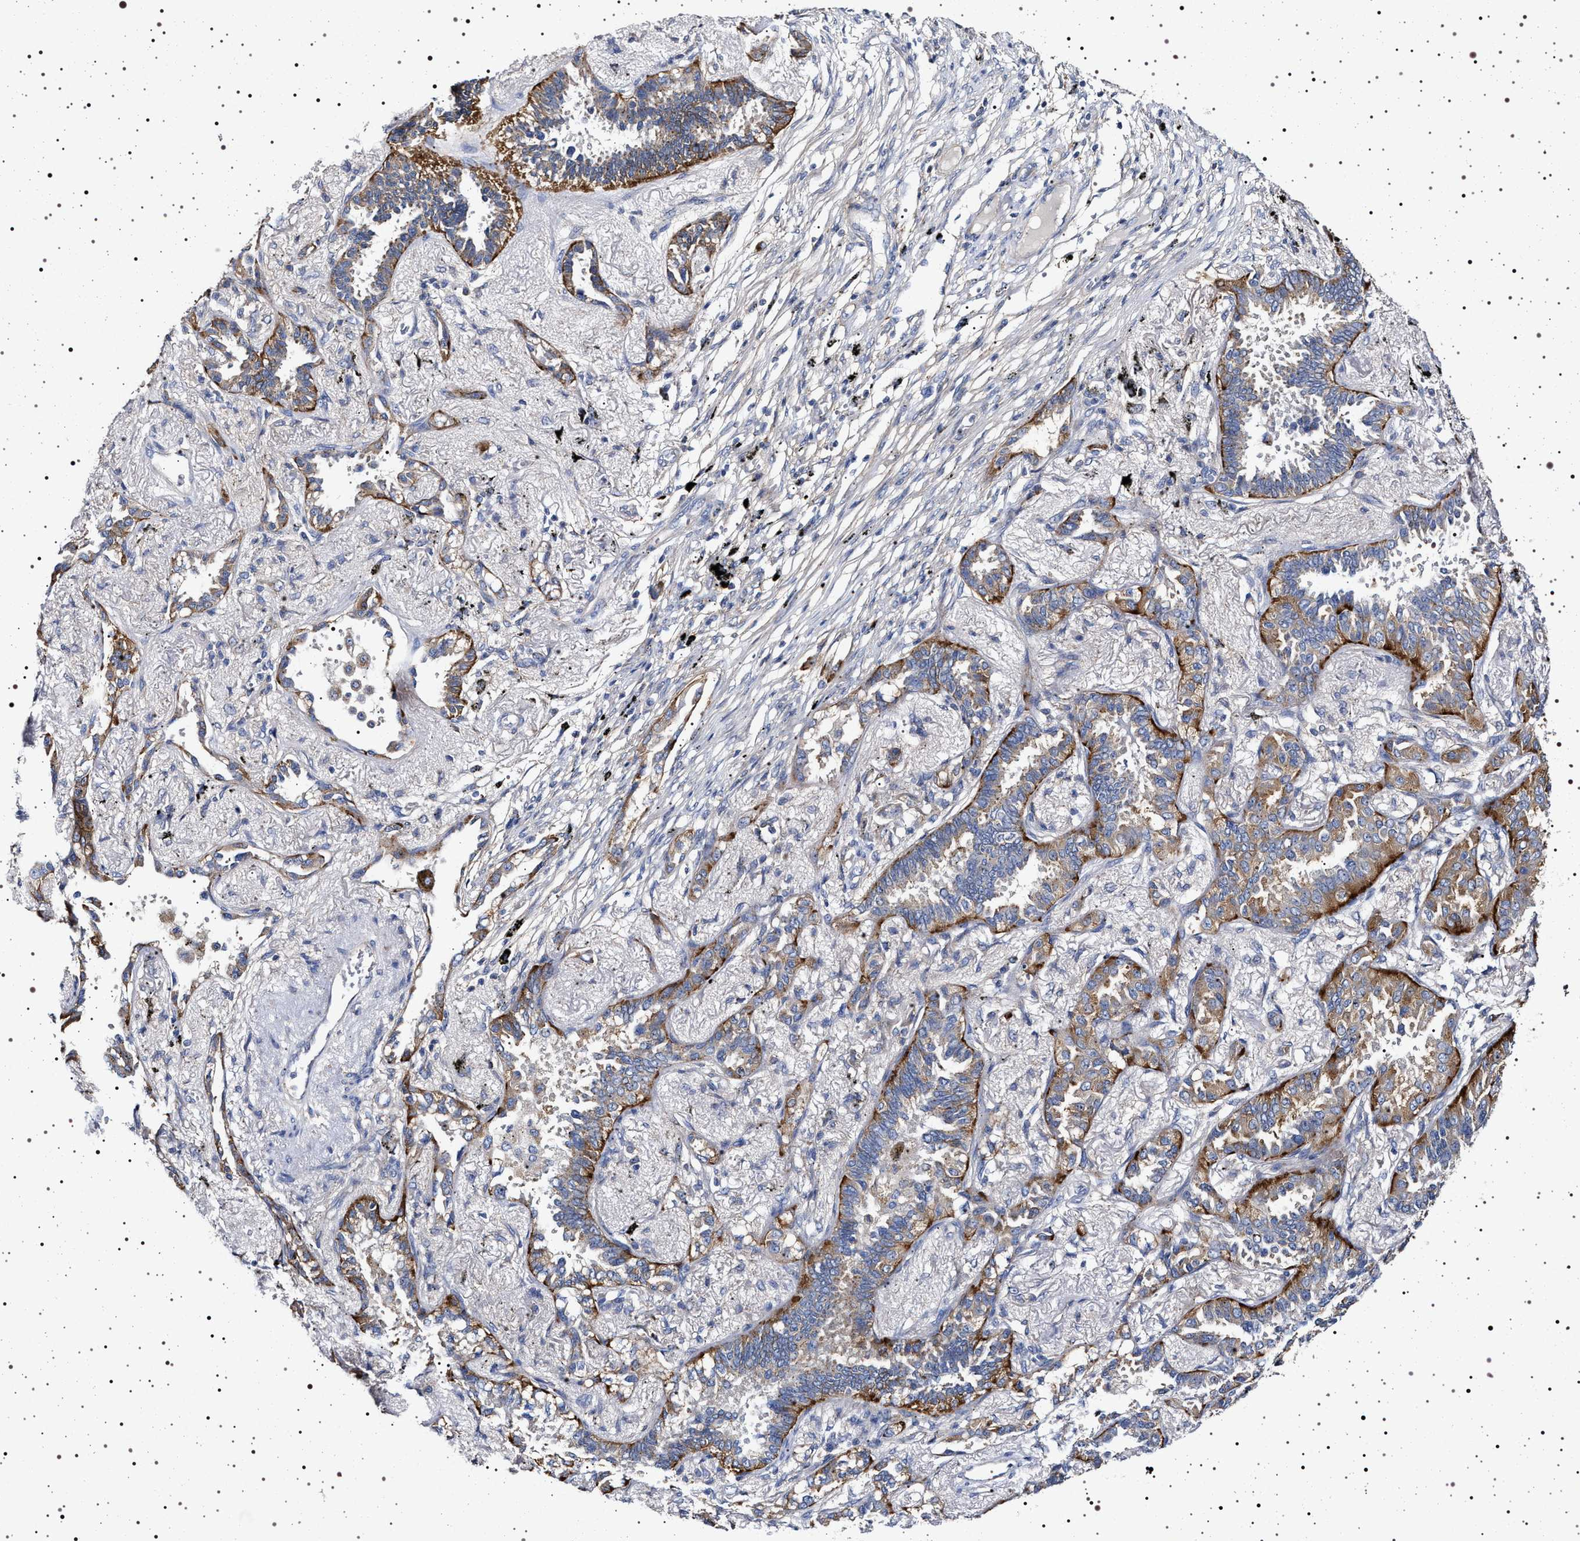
{"staining": {"intensity": "moderate", "quantity": ">75%", "location": "cytoplasmic/membranous"}, "tissue": "lung cancer", "cell_type": "Tumor cells", "image_type": "cancer", "snomed": [{"axis": "morphology", "description": "Adenocarcinoma, NOS"}, {"axis": "topography", "description": "Lung"}], "caption": "Tumor cells display medium levels of moderate cytoplasmic/membranous expression in about >75% of cells in human adenocarcinoma (lung). The staining is performed using DAB (3,3'-diaminobenzidine) brown chromogen to label protein expression. The nuclei are counter-stained blue using hematoxylin.", "gene": "NAALADL2", "patient": {"sex": "male", "age": 59}}